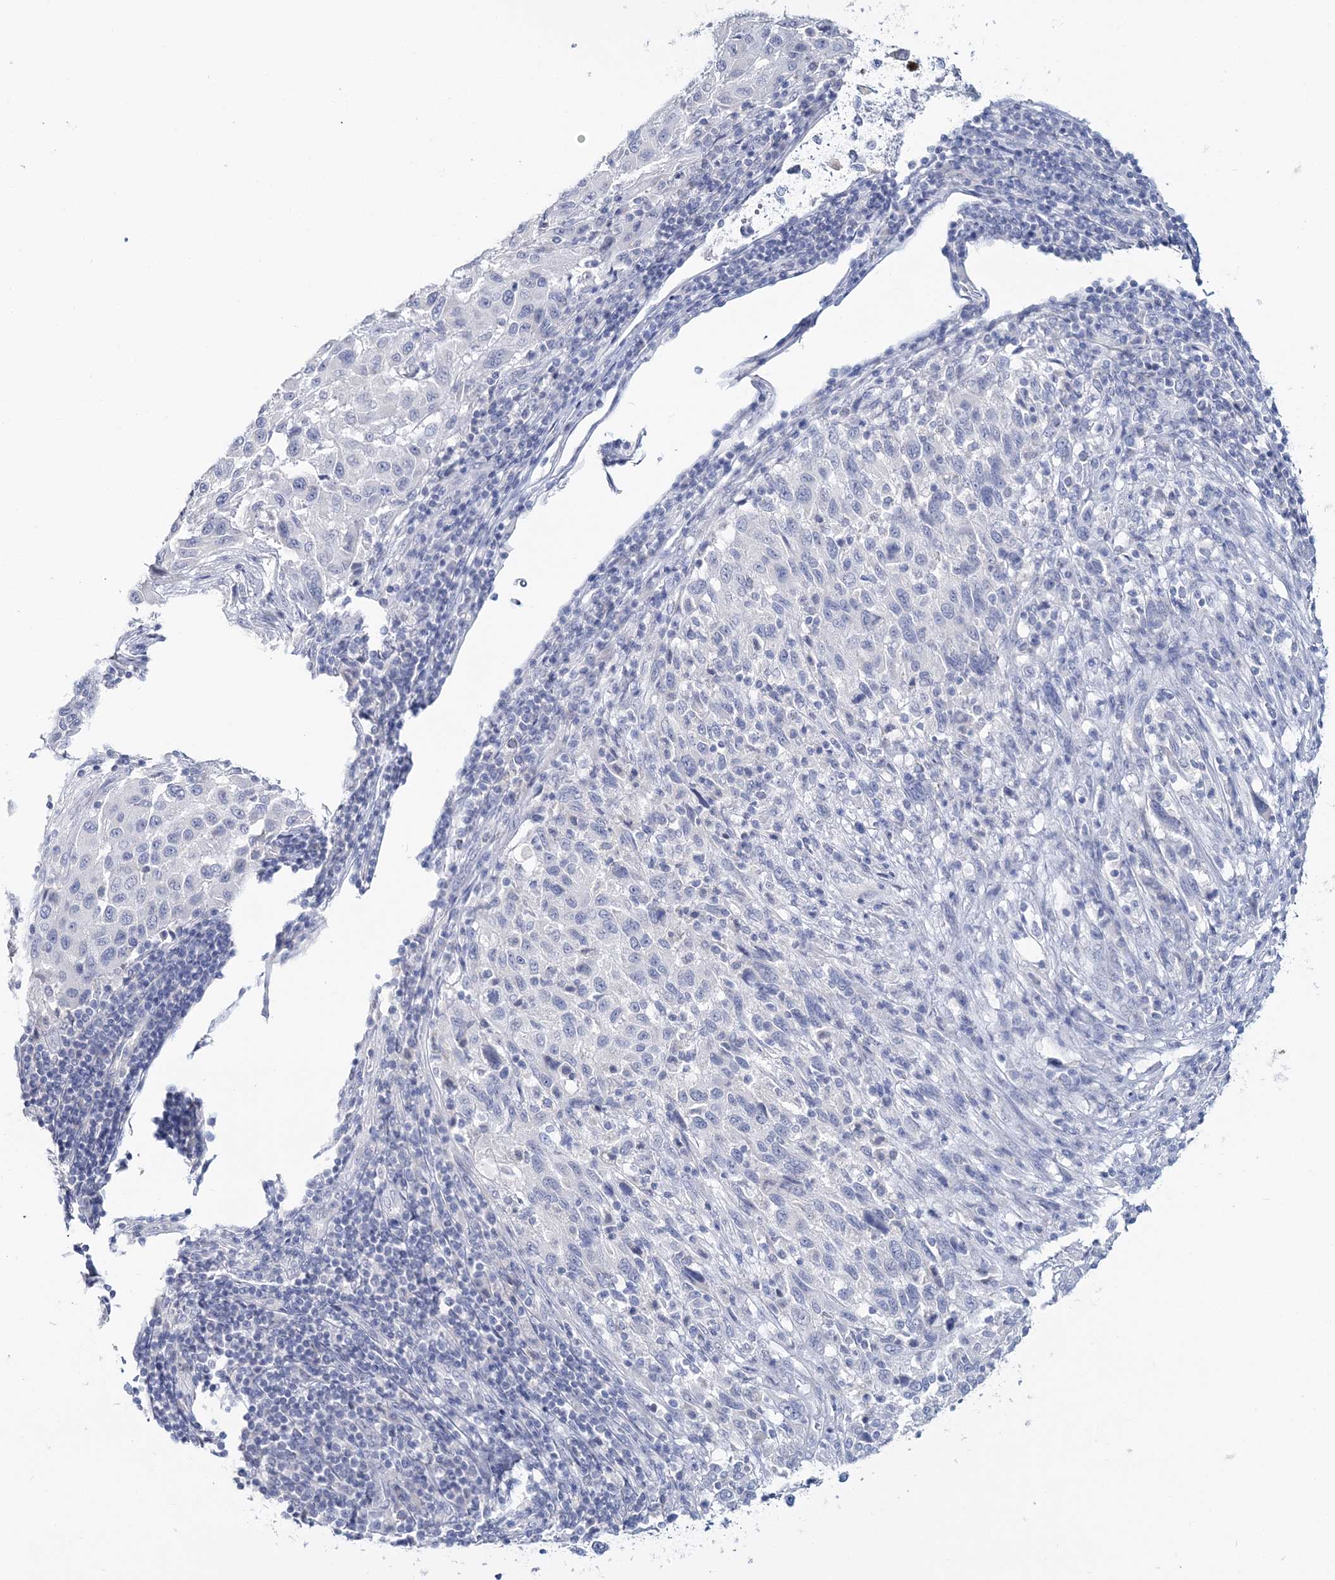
{"staining": {"intensity": "negative", "quantity": "none", "location": "none"}, "tissue": "melanoma", "cell_type": "Tumor cells", "image_type": "cancer", "snomed": [{"axis": "morphology", "description": "Malignant melanoma, Metastatic site"}, {"axis": "topography", "description": "Lymph node"}], "caption": "Immunohistochemistry photomicrograph of human melanoma stained for a protein (brown), which displays no staining in tumor cells. The staining was performed using DAB to visualize the protein expression in brown, while the nuclei were stained in blue with hematoxylin (Magnification: 20x).", "gene": "CYP3A4", "patient": {"sex": "male", "age": 61}}